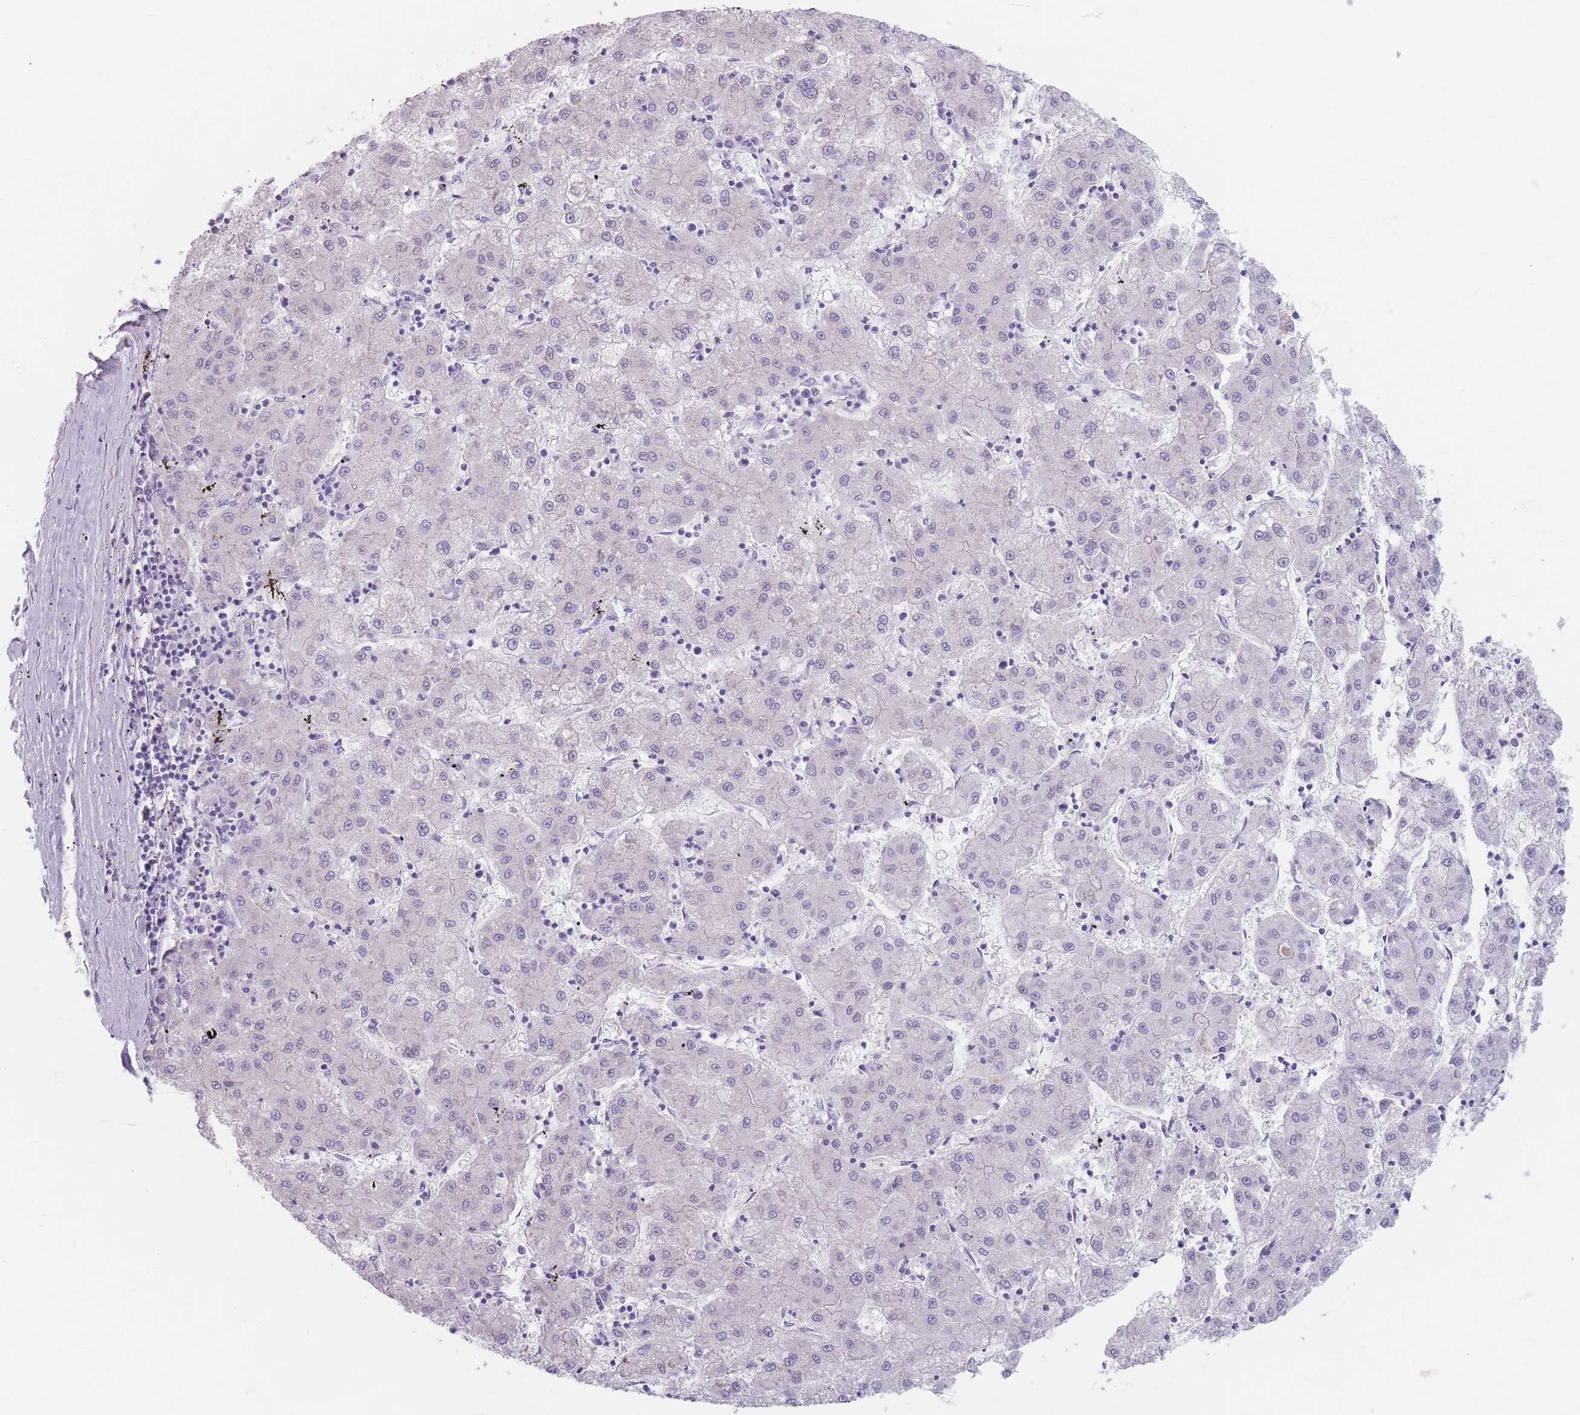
{"staining": {"intensity": "negative", "quantity": "none", "location": "none"}, "tissue": "liver cancer", "cell_type": "Tumor cells", "image_type": "cancer", "snomed": [{"axis": "morphology", "description": "Carcinoma, Hepatocellular, NOS"}, {"axis": "topography", "description": "Liver"}], "caption": "DAB (3,3'-diaminobenzidine) immunohistochemical staining of liver hepatocellular carcinoma displays no significant expression in tumor cells.", "gene": "PIGM", "patient": {"sex": "male", "age": 72}}